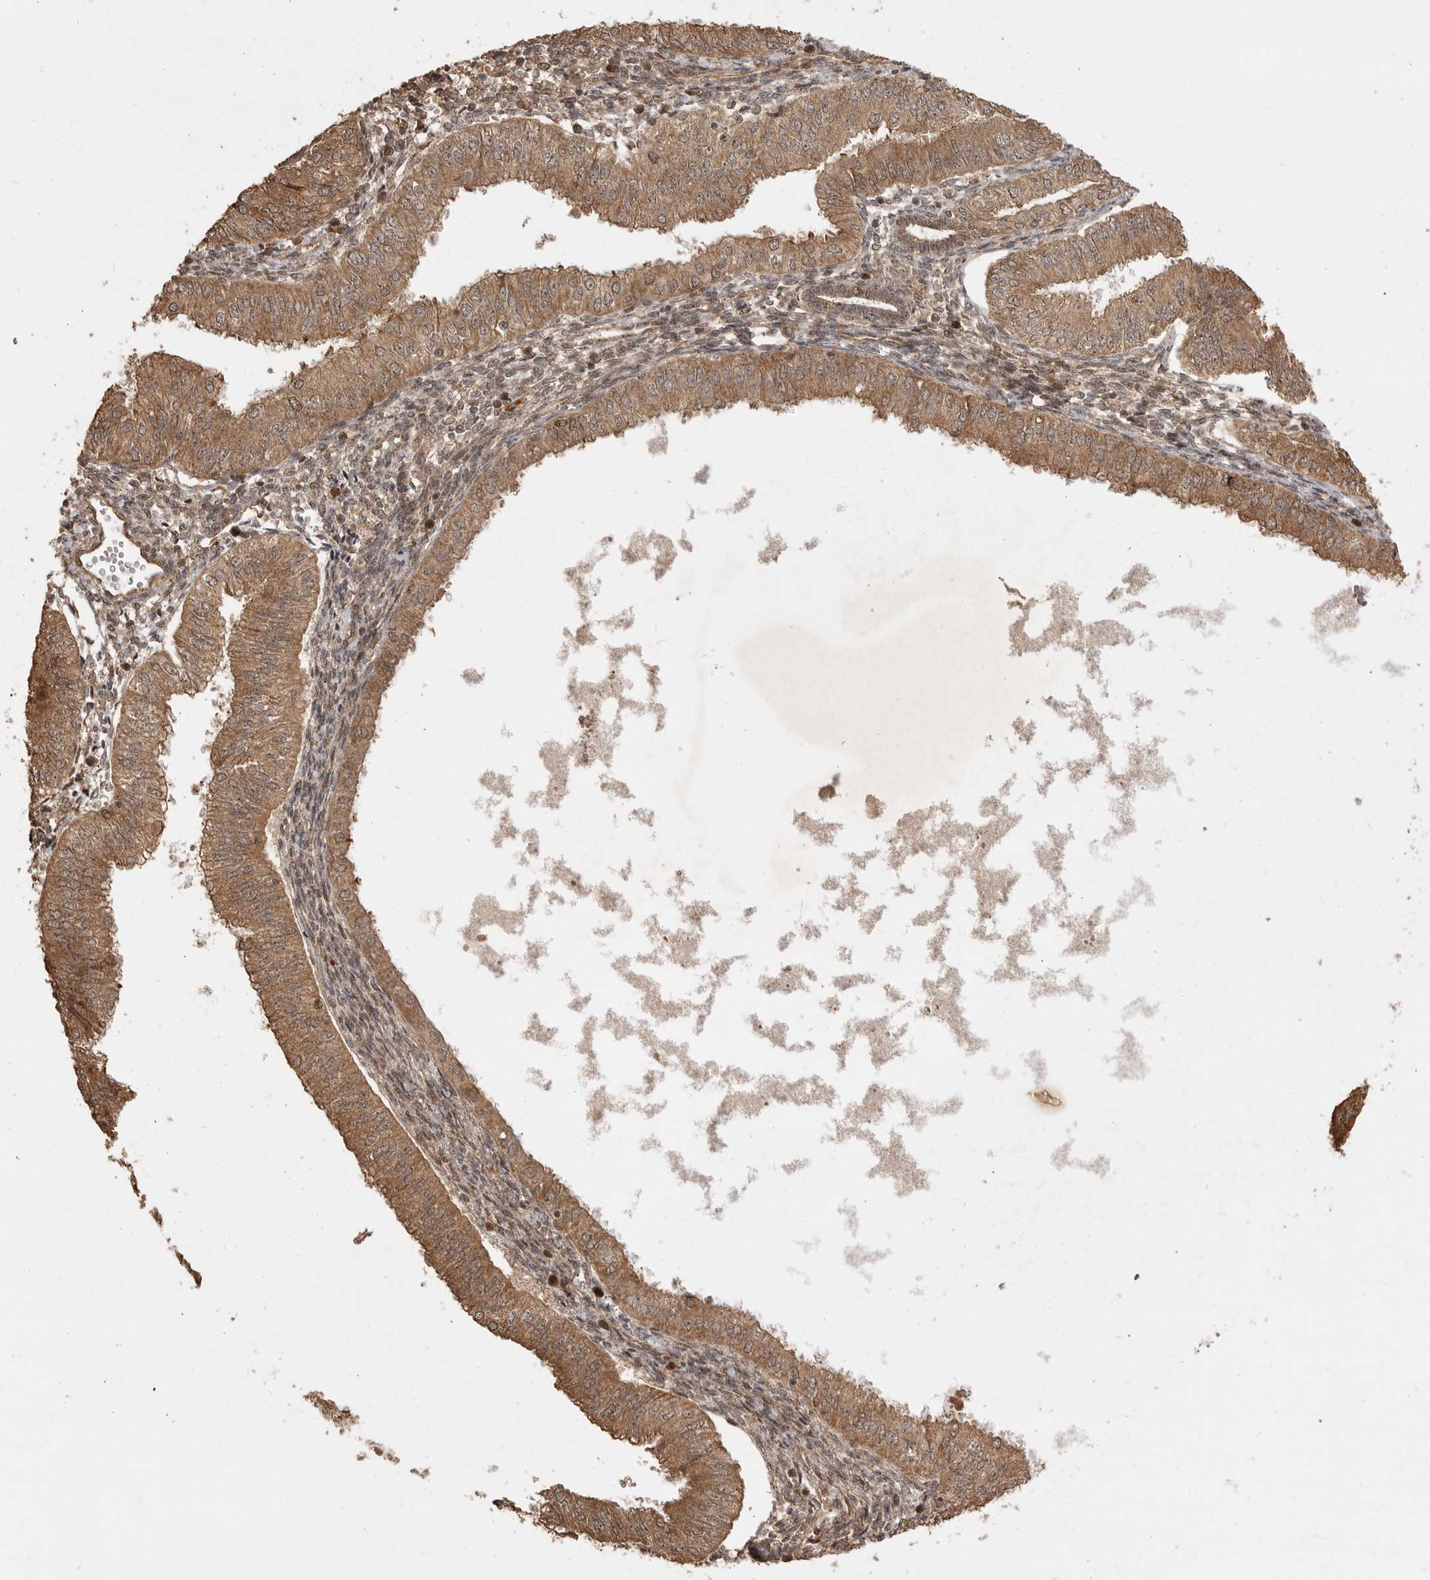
{"staining": {"intensity": "moderate", "quantity": ">75%", "location": "cytoplasmic/membranous"}, "tissue": "endometrial cancer", "cell_type": "Tumor cells", "image_type": "cancer", "snomed": [{"axis": "morphology", "description": "Normal tissue, NOS"}, {"axis": "morphology", "description": "Adenocarcinoma, NOS"}, {"axis": "topography", "description": "Endometrium"}], "caption": "This micrograph demonstrates immunohistochemistry staining of human endometrial adenocarcinoma, with medium moderate cytoplasmic/membranous expression in approximately >75% of tumor cells.", "gene": "BOC", "patient": {"sex": "female", "age": 53}}